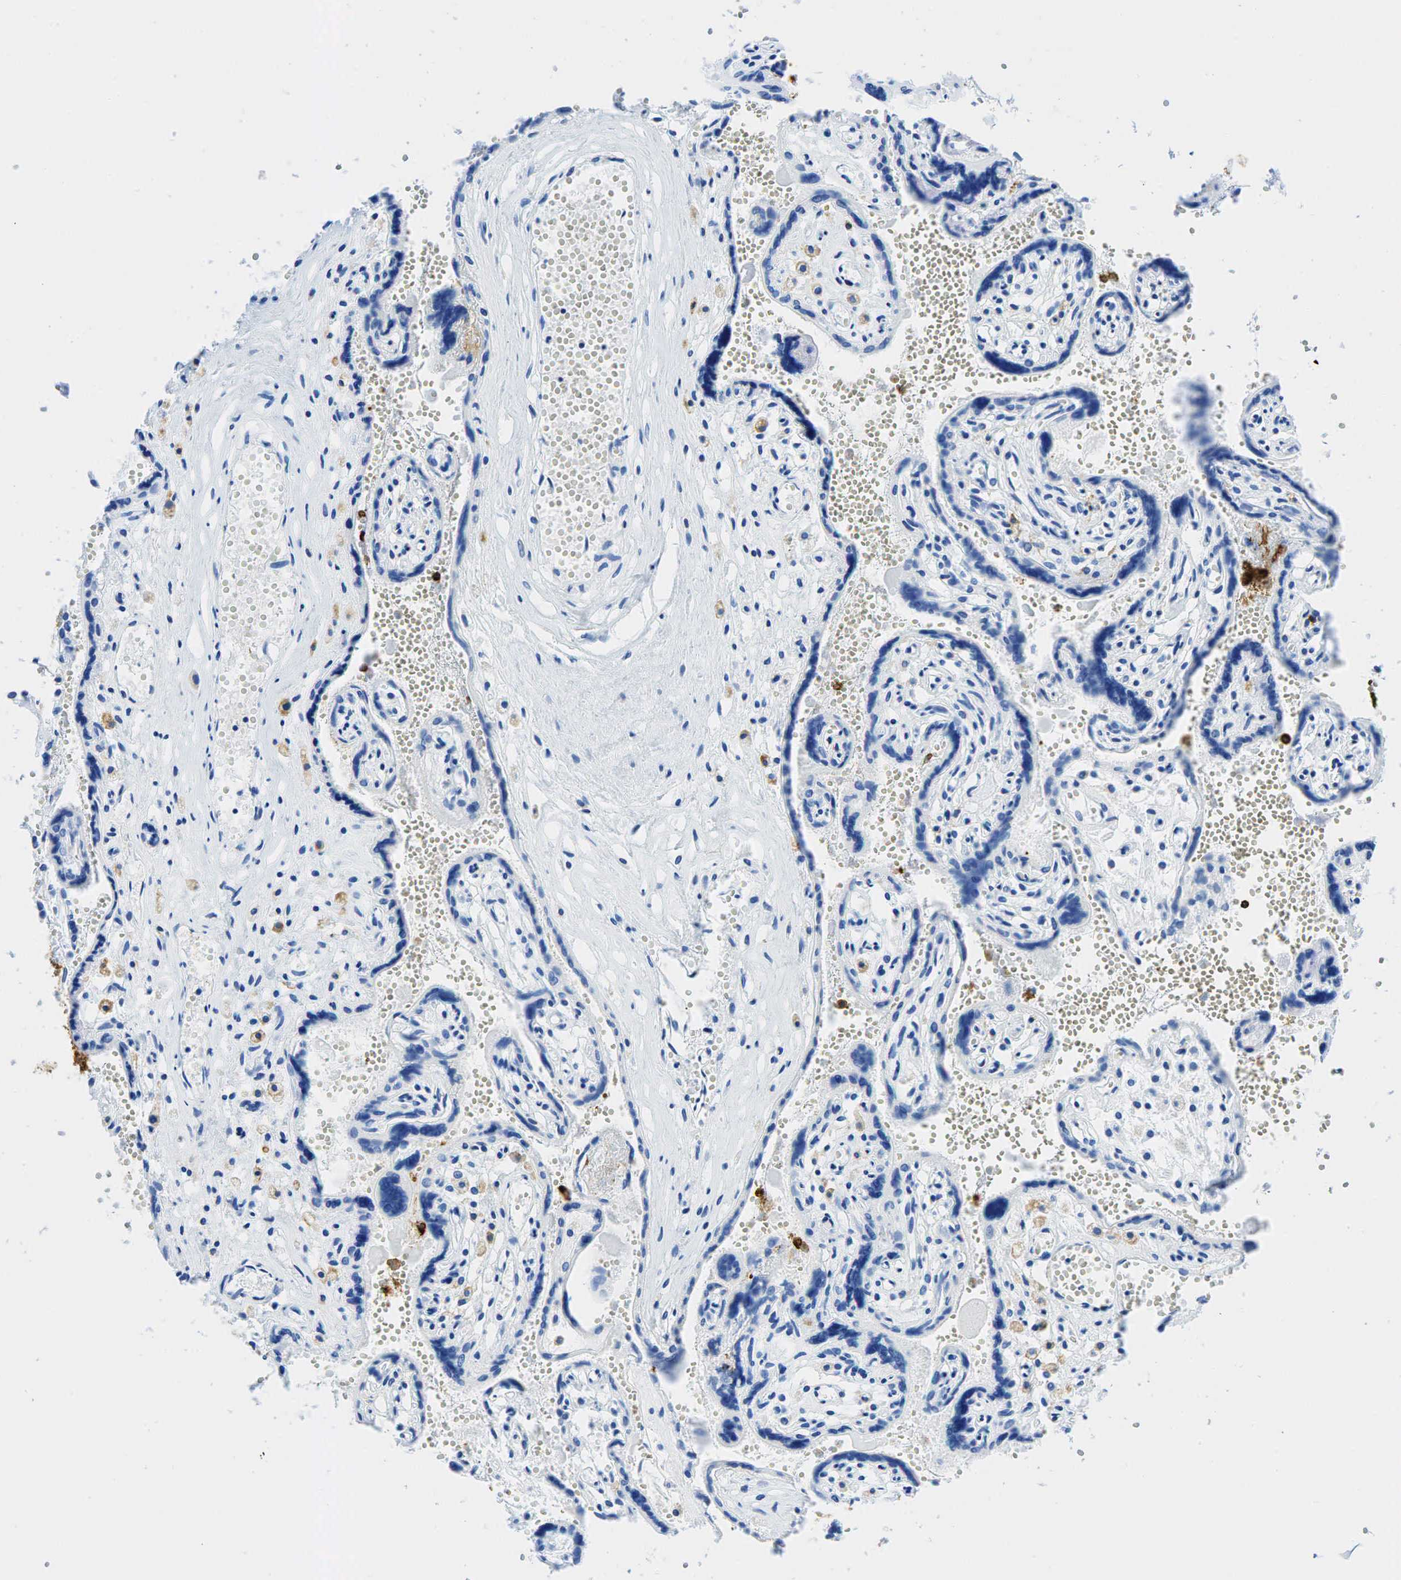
{"staining": {"intensity": "negative", "quantity": "none", "location": "none"}, "tissue": "placenta", "cell_type": "Decidual cells", "image_type": "normal", "snomed": [{"axis": "morphology", "description": "Normal tissue, NOS"}, {"axis": "topography", "description": "Placenta"}], "caption": "IHC image of normal placenta: human placenta stained with DAB displays no significant protein positivity in decidual cells.", "gene": "PTPRC", "patient": {"sex": "female", "age": 40}}